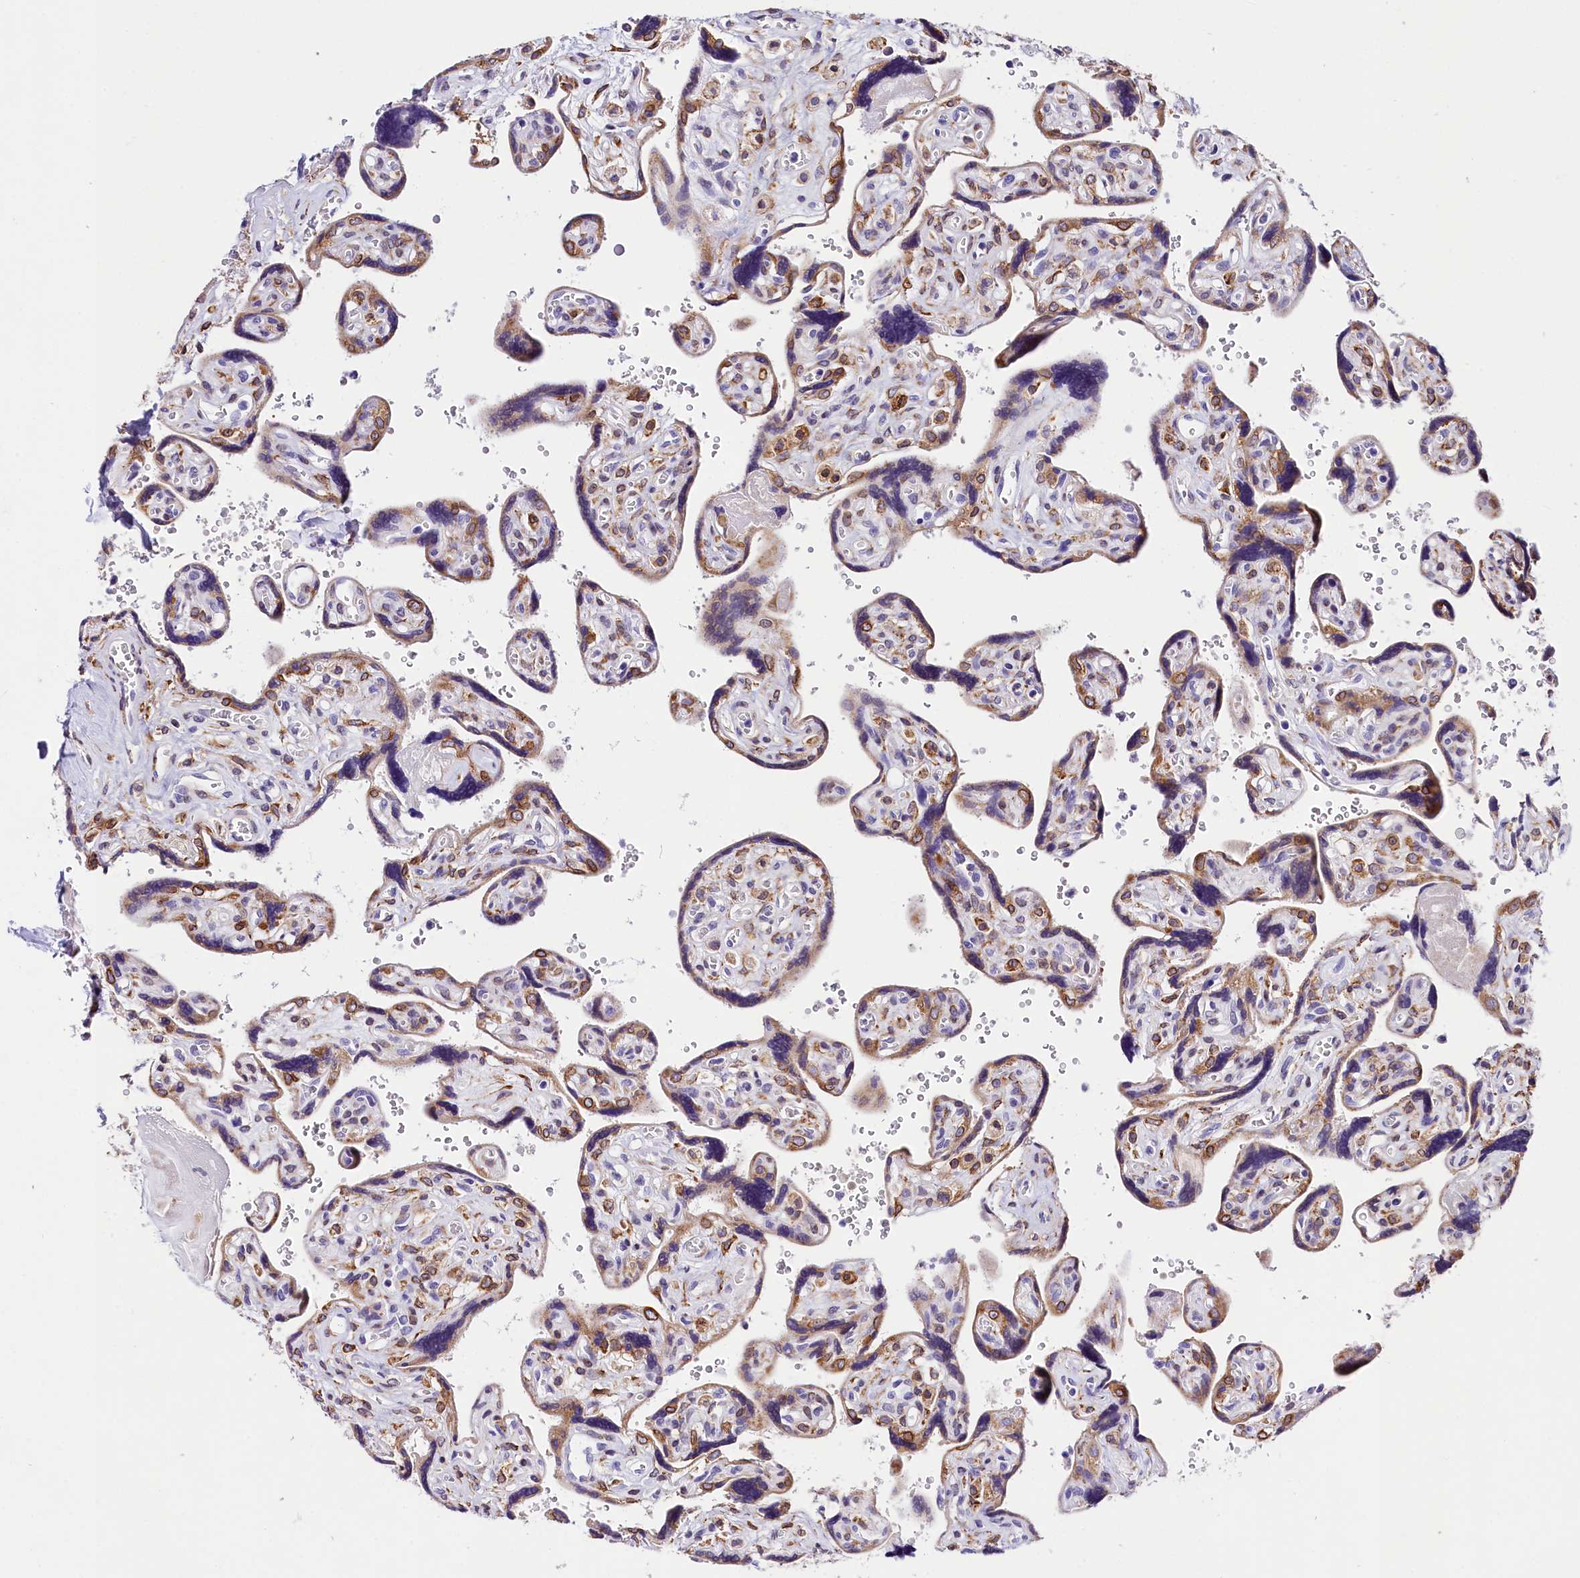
{"staining": {"intensity": "moderate", "quantity": "25%-75%", "location": "cytoplasmic/membranous"}, "tissue": "placenta", "cell_type": "Trophoblastic cells", "image_type": "normal", "snomed": [{"axis": "morphology", "description": "Normal tissue, NOS"}, {"axis": "topography", "description": "Placenta"}], "caption": "Brown immunohistochemical staining in benign placenta exhibits moderate cytoplasmic/membranous positivity in about 25%-75% of trophoblastic cells.", "gene": "ITGA1", "patient": {"sex": "female", "age": 39}}